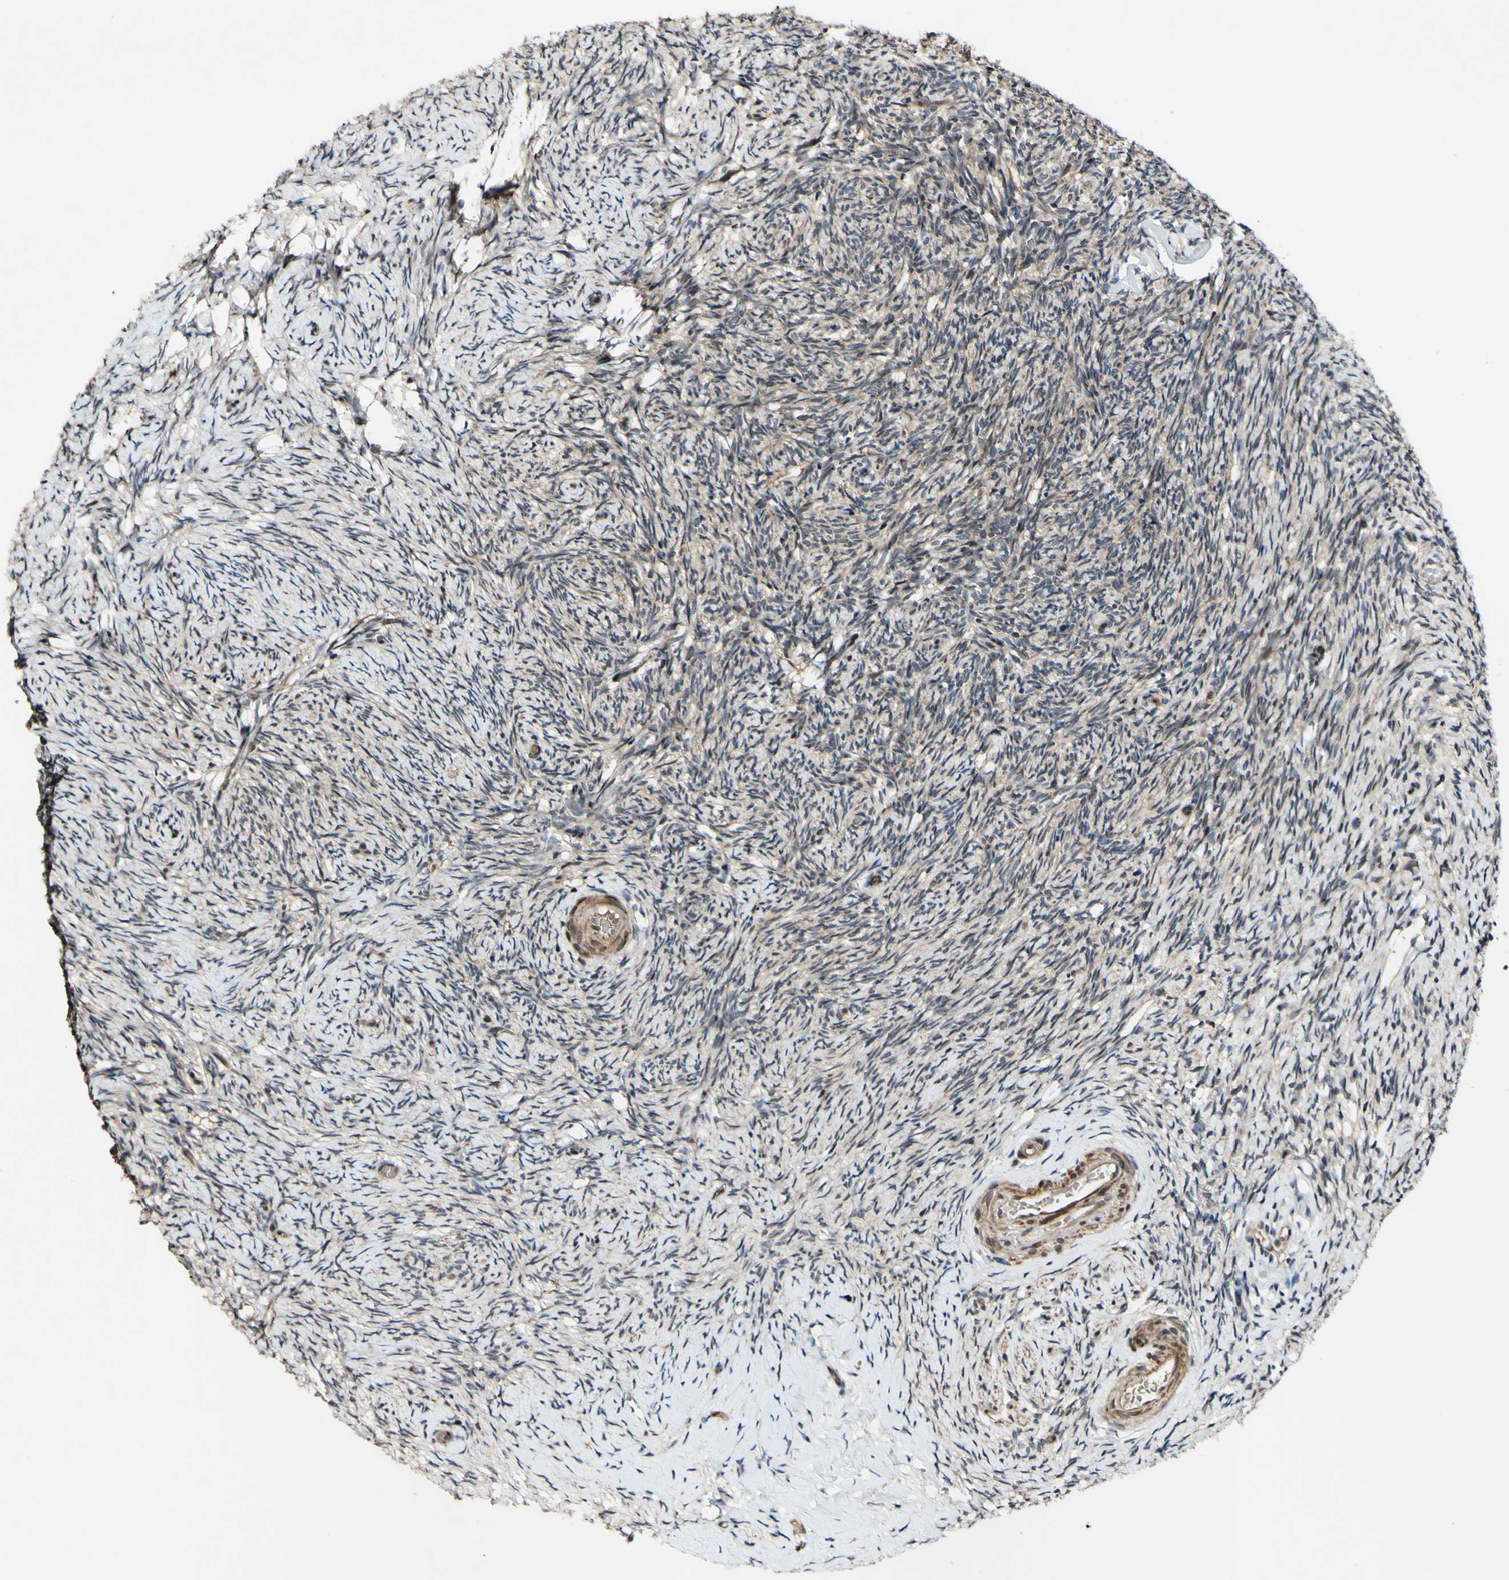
{"staining": {"intensity": "weak", "quantity": ">75%", "location": "cytoplasmic/membranous"}, "tissue": "ovary", "cell_type": "Ovarian stroma cells", "image_type": "normal", "snomed": [{"axis": "morphology", "description": "Normal tissue, NOS"}, {"axis": "topography", "description": "Ovary"}], "caption": "Weak cytoplasmic/membranous positivity is present in approximately >75% of ovarian stroma cells in unremarkable ovary. Immunohistochemistry (ihc) stains the protein in brown and the nuclei are stained blue.", "gene": "CSNK1E", "patient": {"sex": "female", "age": 60}}